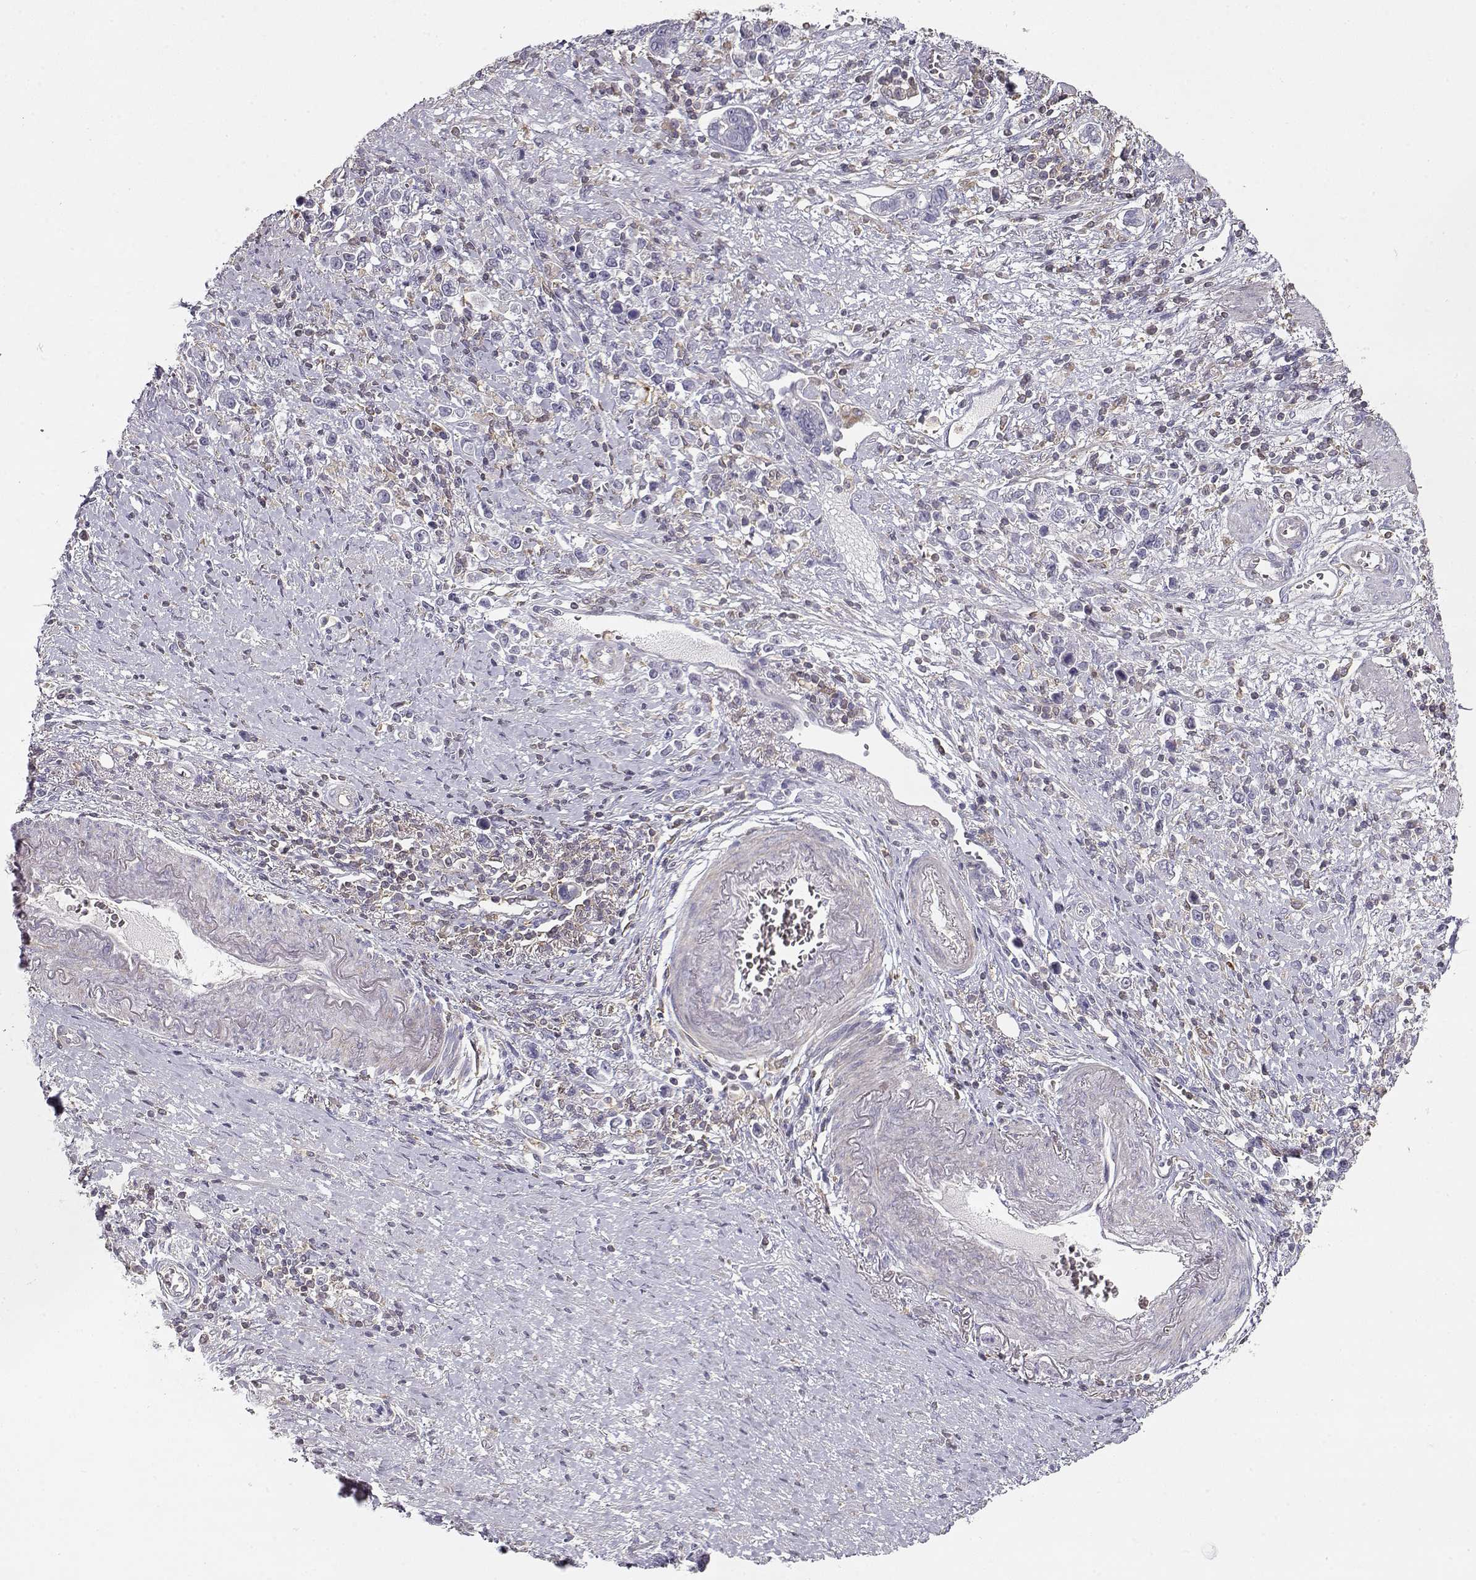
{"staining": {"intensity": "negative", "quantity": "none", "location": "none"}, "tissue": "stomach cancer", "cell_type": "Tumor cells", "image_type": "cancer", "snomed": [{"axis": "morphology", "description": "Adenocarcinoma, NOS"}, {"axis": "topography", "description": "Stomach"}], "caption": "This is an immunohistochemistry photomicrograph of stomach cancer (adenocarcinoma). There is no expression in tumor cells.", "gene": "VAV1", "patient": {"sex": "male", "age": 63}}